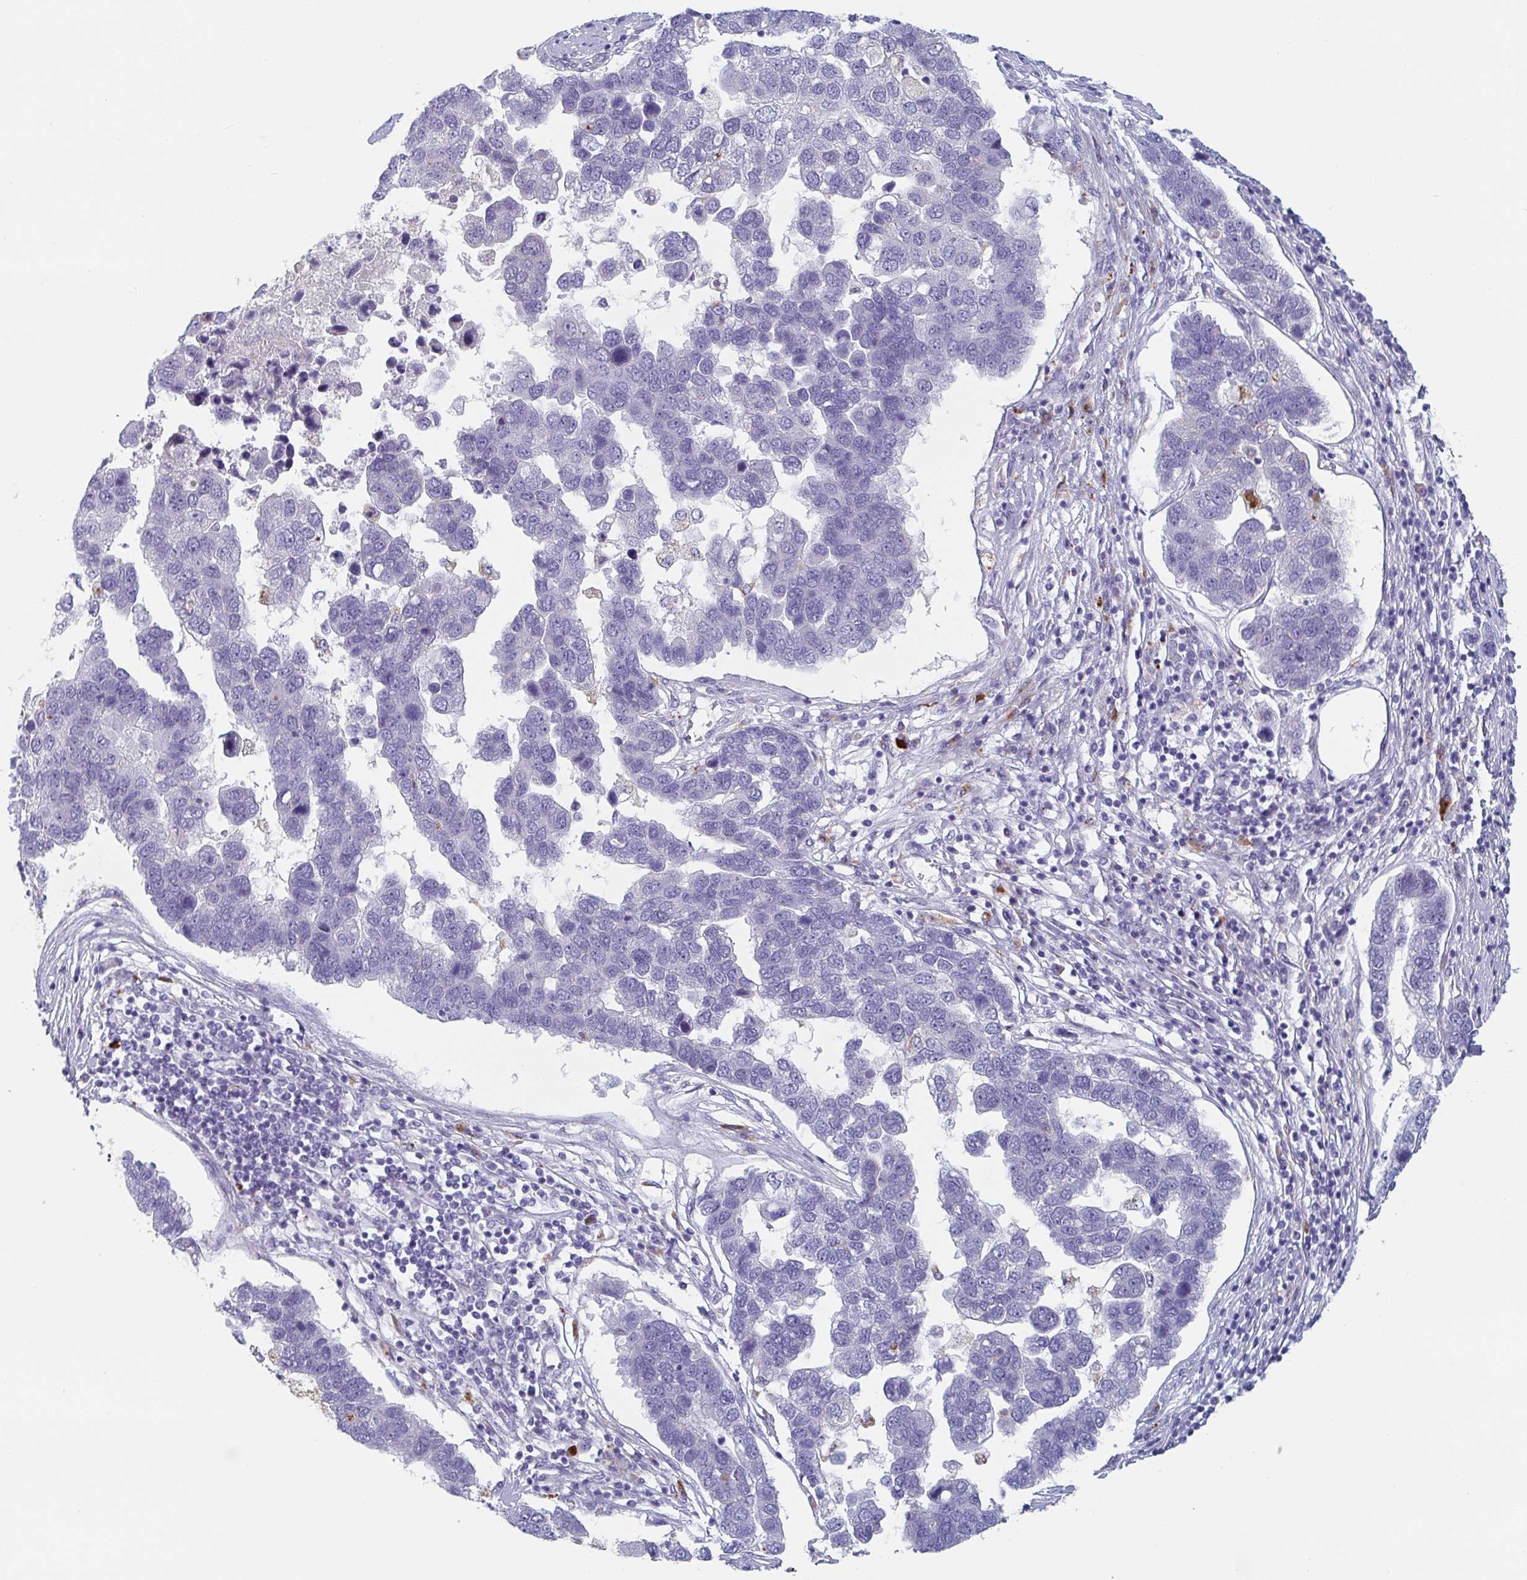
{"staining": {"intensity": "negative", "quantity": "none", "location": "none"}, "tissue": "pancreatic cancer", "cell_type": "Tumor cells", "image_type": "cancer", "snomed": [{"axis": "morphology", "description": "Adenocarcinoma, NOS"}, {"axis": "topography", "description": "Pancreas"}], "caption": "Tumor cells are negative for protein expression in human pancreatic cancer (adenocarcinoma). (DAB (3,3'-diaminobenzidine) IHC with hematoxylin counter stain).", "gene": "NT5C3B", "patient": {"sex": "female", "age": 61}}